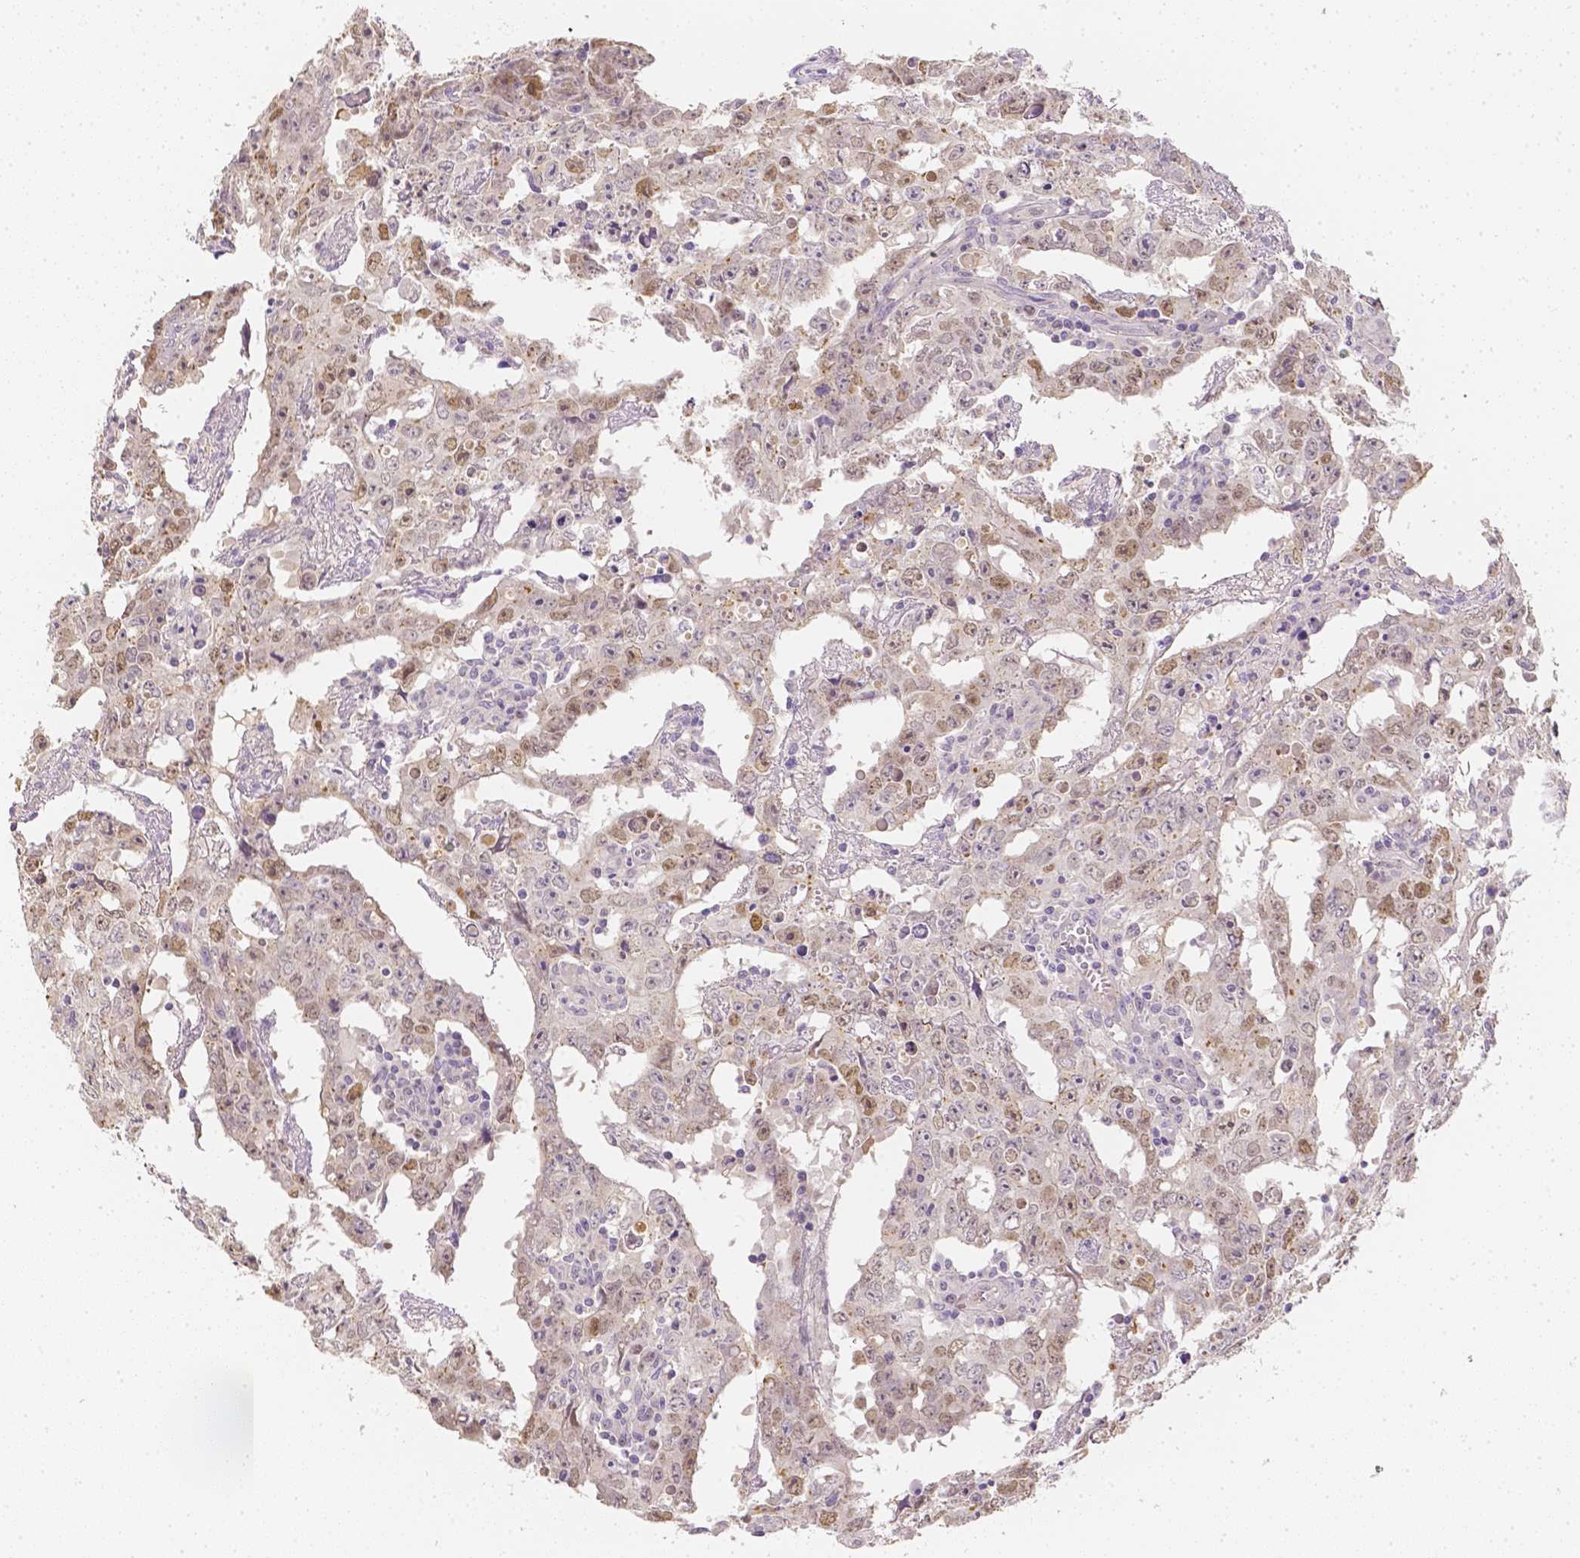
{"staining": {"intensity": "weak", "quantity": "<25%", "location": "nuclear"}, "tissue": "testis cancer", "cell_type": "Tumor cells", "image_type": "cancer", "snomed": [{"axis": "morphology", "description": "Carcinoma, Embryonal, NOS"}, {"axis": "topography", "description": "Testis"}], "caption": "A photomicrograph of human testis cancer (embryonal carcinoma) is negative for staining in tumor cells.", "gene": "C10orf67", "patient": {"sex": "male", "age": 22}}